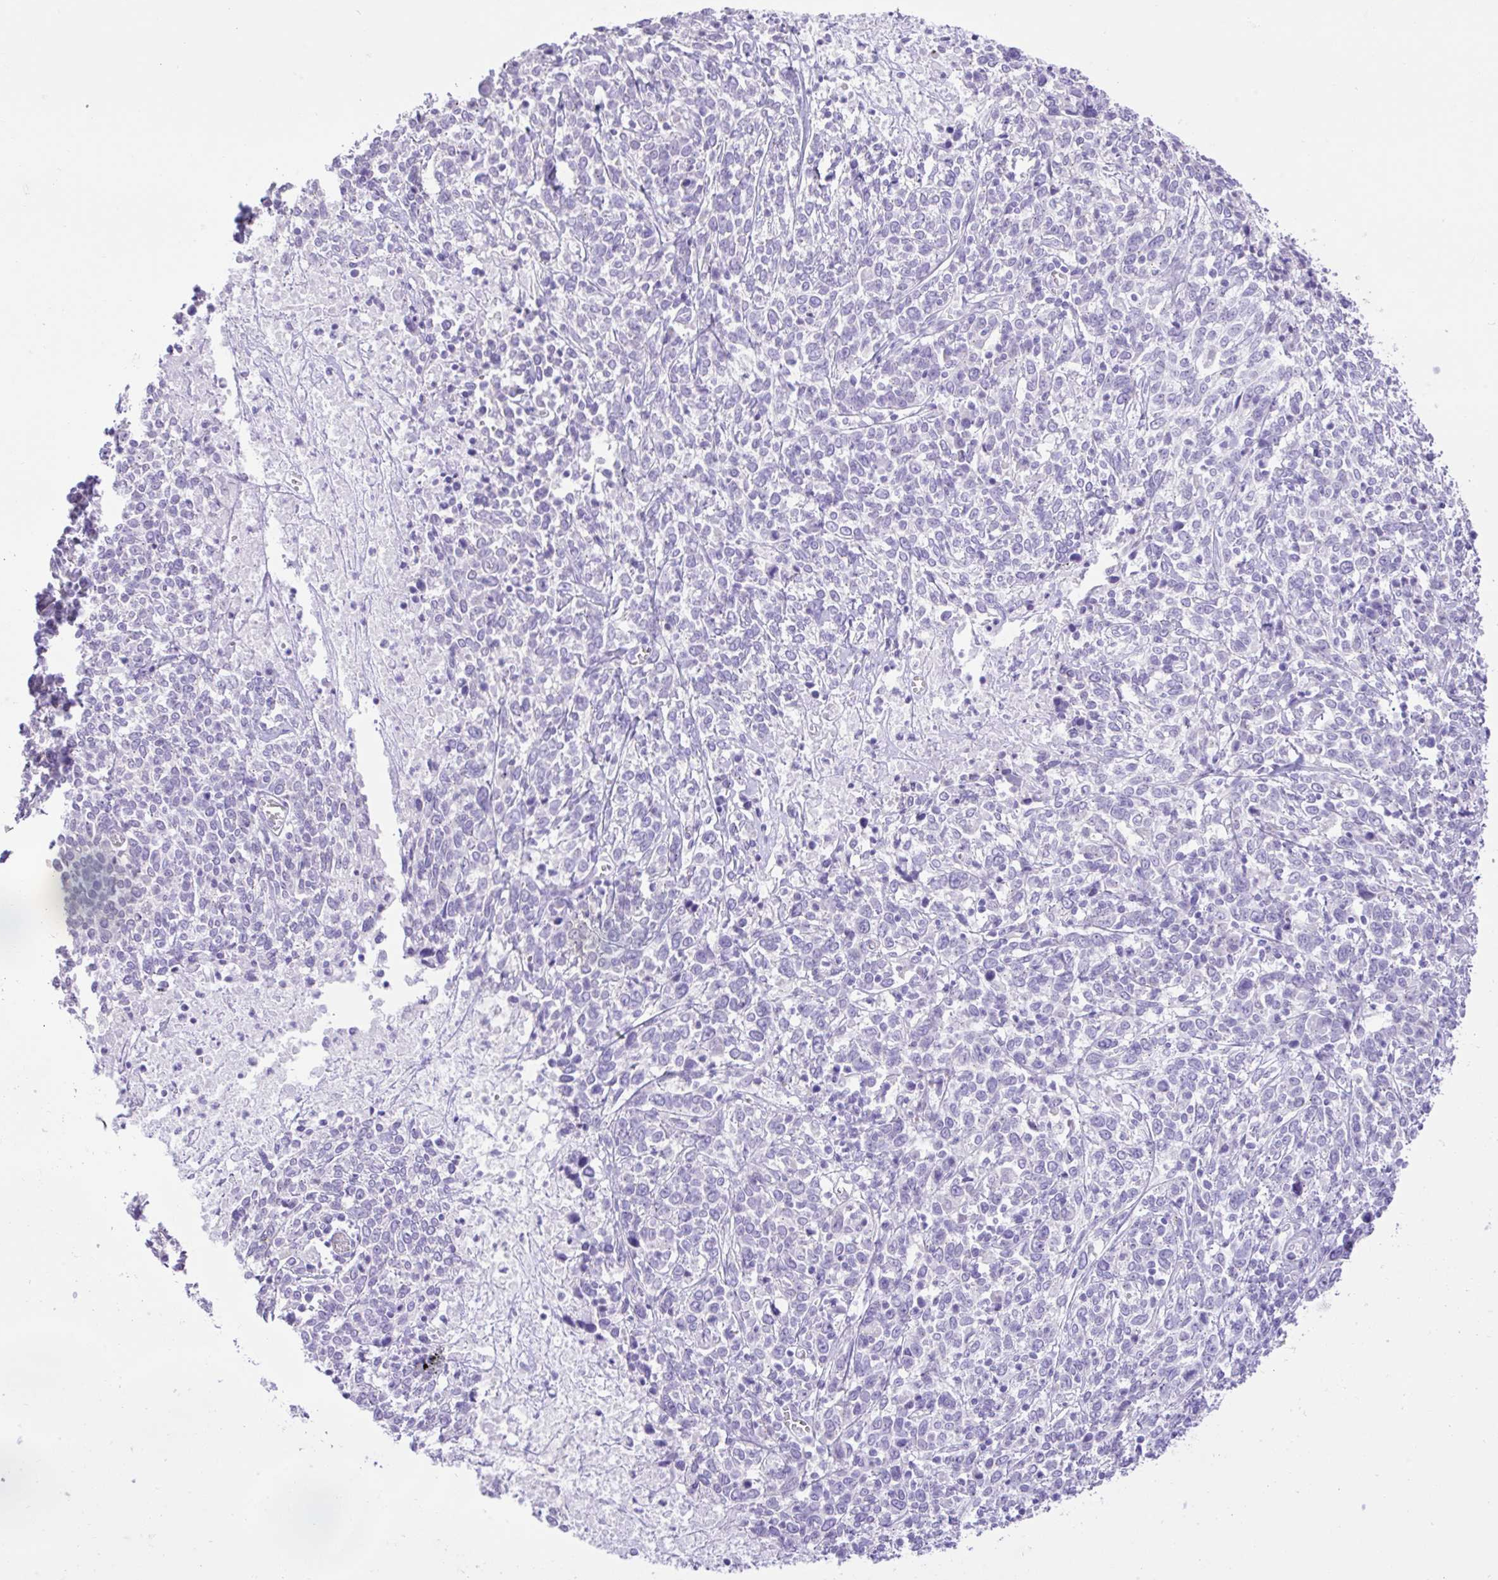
{"staining": {"intensity": "negative", "quantity": "none", "location": "none"}, "tissue": "cervical cancer", "cell_type": "Tumor cells", "image_type": "cancer", "snomed": [{"axis": "morphology", "description": "Squamous cell carcinoma, NOS"}, {"axis": "topography", "description": "Cervix"}], "caption": "High magnification brightfield microscopy of cervical squamous cell carcinoma stained with DAB (brown) and counterstained with hematoxylin (blue): tumor cells show no significant expression.", "gene": "REEP1", "patient": {"sex": "female", "age": 46}}